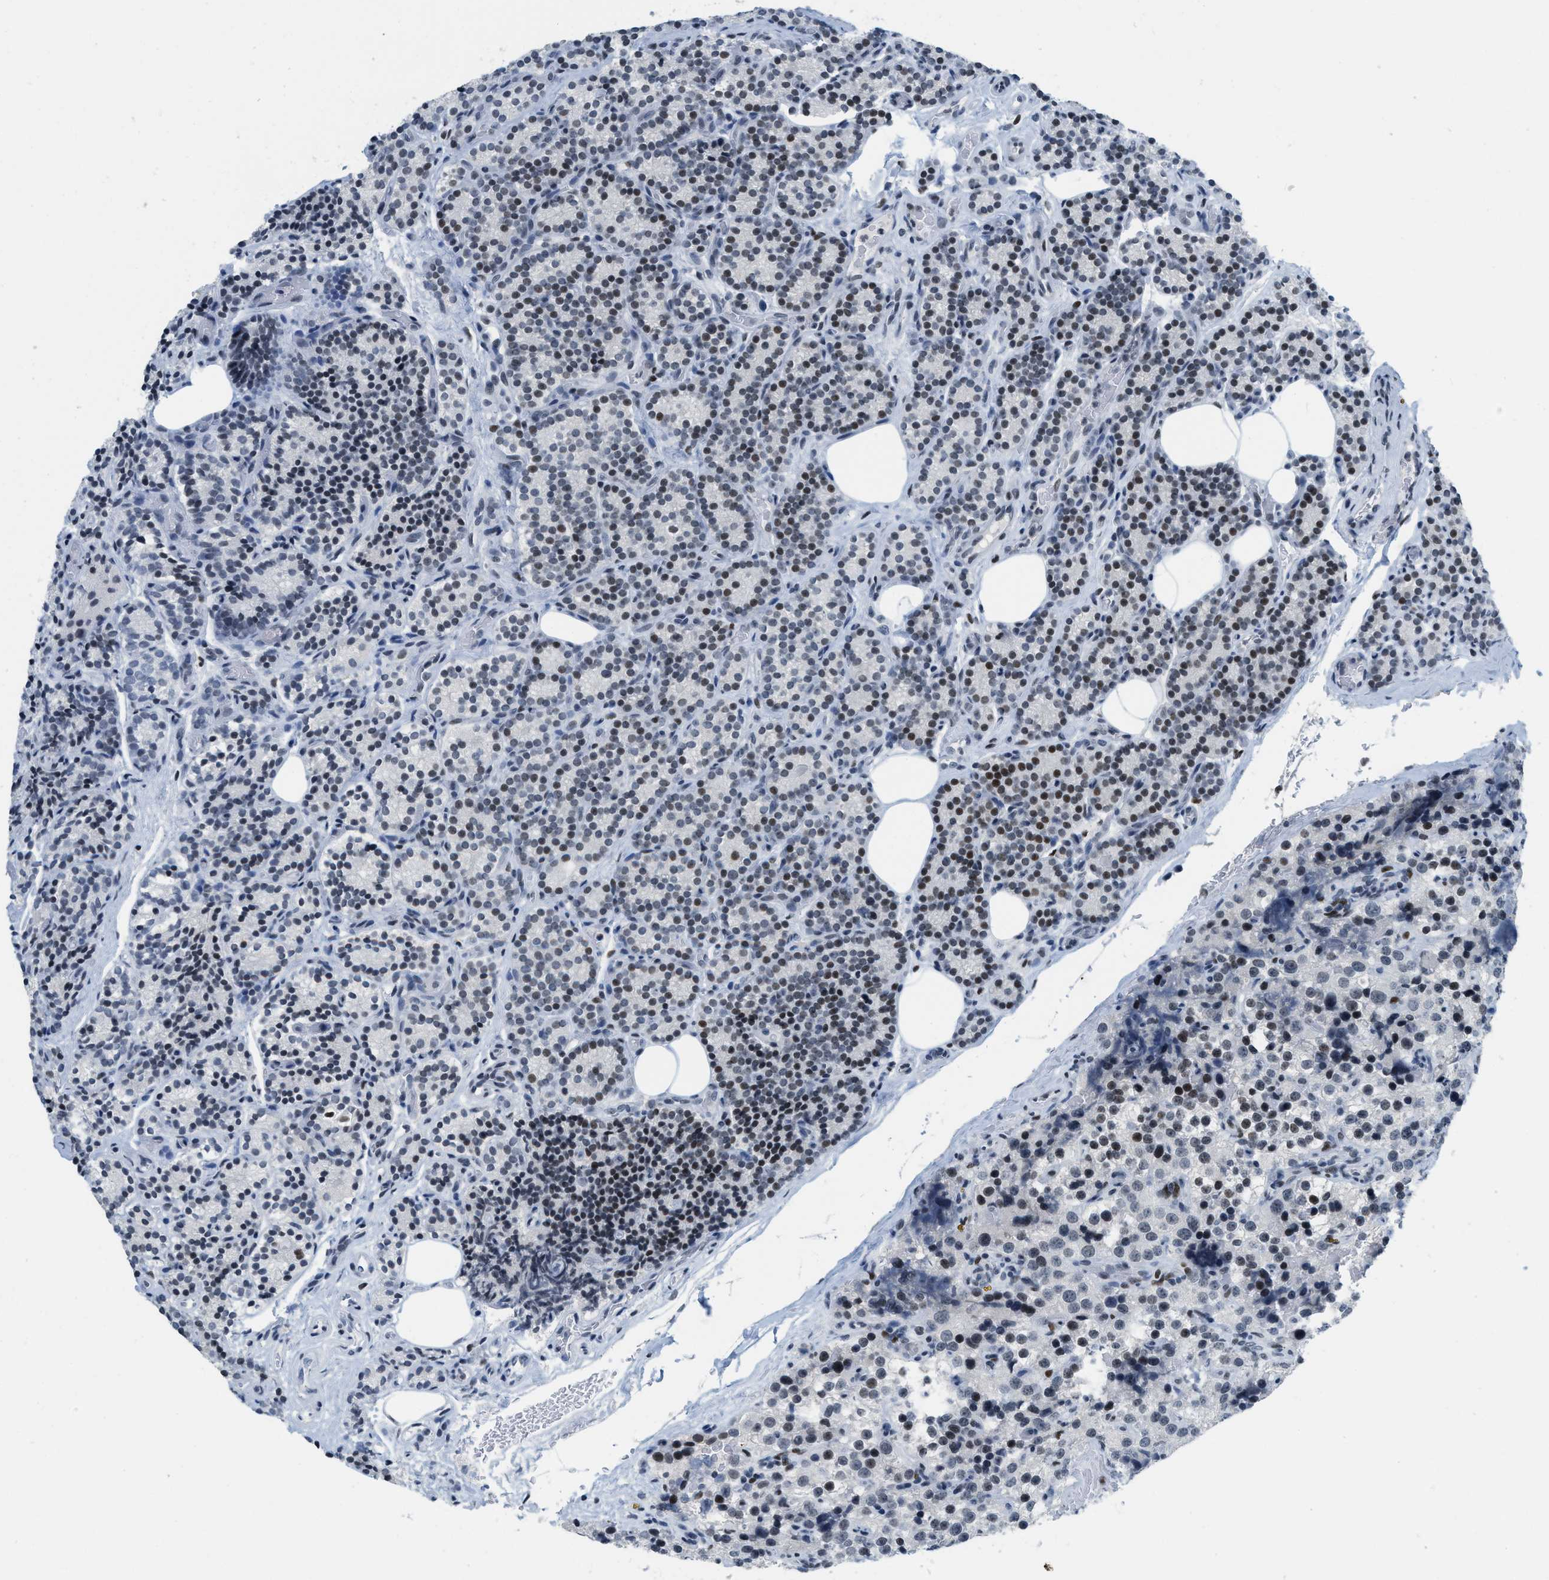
{"staining": {"intensity": "strong", "quantity": "25%-75%", "location": "nuclear"}, "tissue": "parathyroid gland", "cell_type": "Glandular cells", "image_type": "normal", "snomed": [{"axis": "morphology", "description": "Normal tissue, NOS"}, {"axis": "morphology", "description": "Adenoma, NOS"}, {"axis": "topography", "description": "Parathyroid gland"}], "caption": "This photomicrograph exhibits unremarkable parathyroid gland stained with immunohistochemistry (IHC) to label a protein in brown. The nuclear of glandular cells show strong positivity for the protein. Nuclei are counter-stained blue.", "gene": "PBX1", "patient": {"sex": "female", "age": 51}}